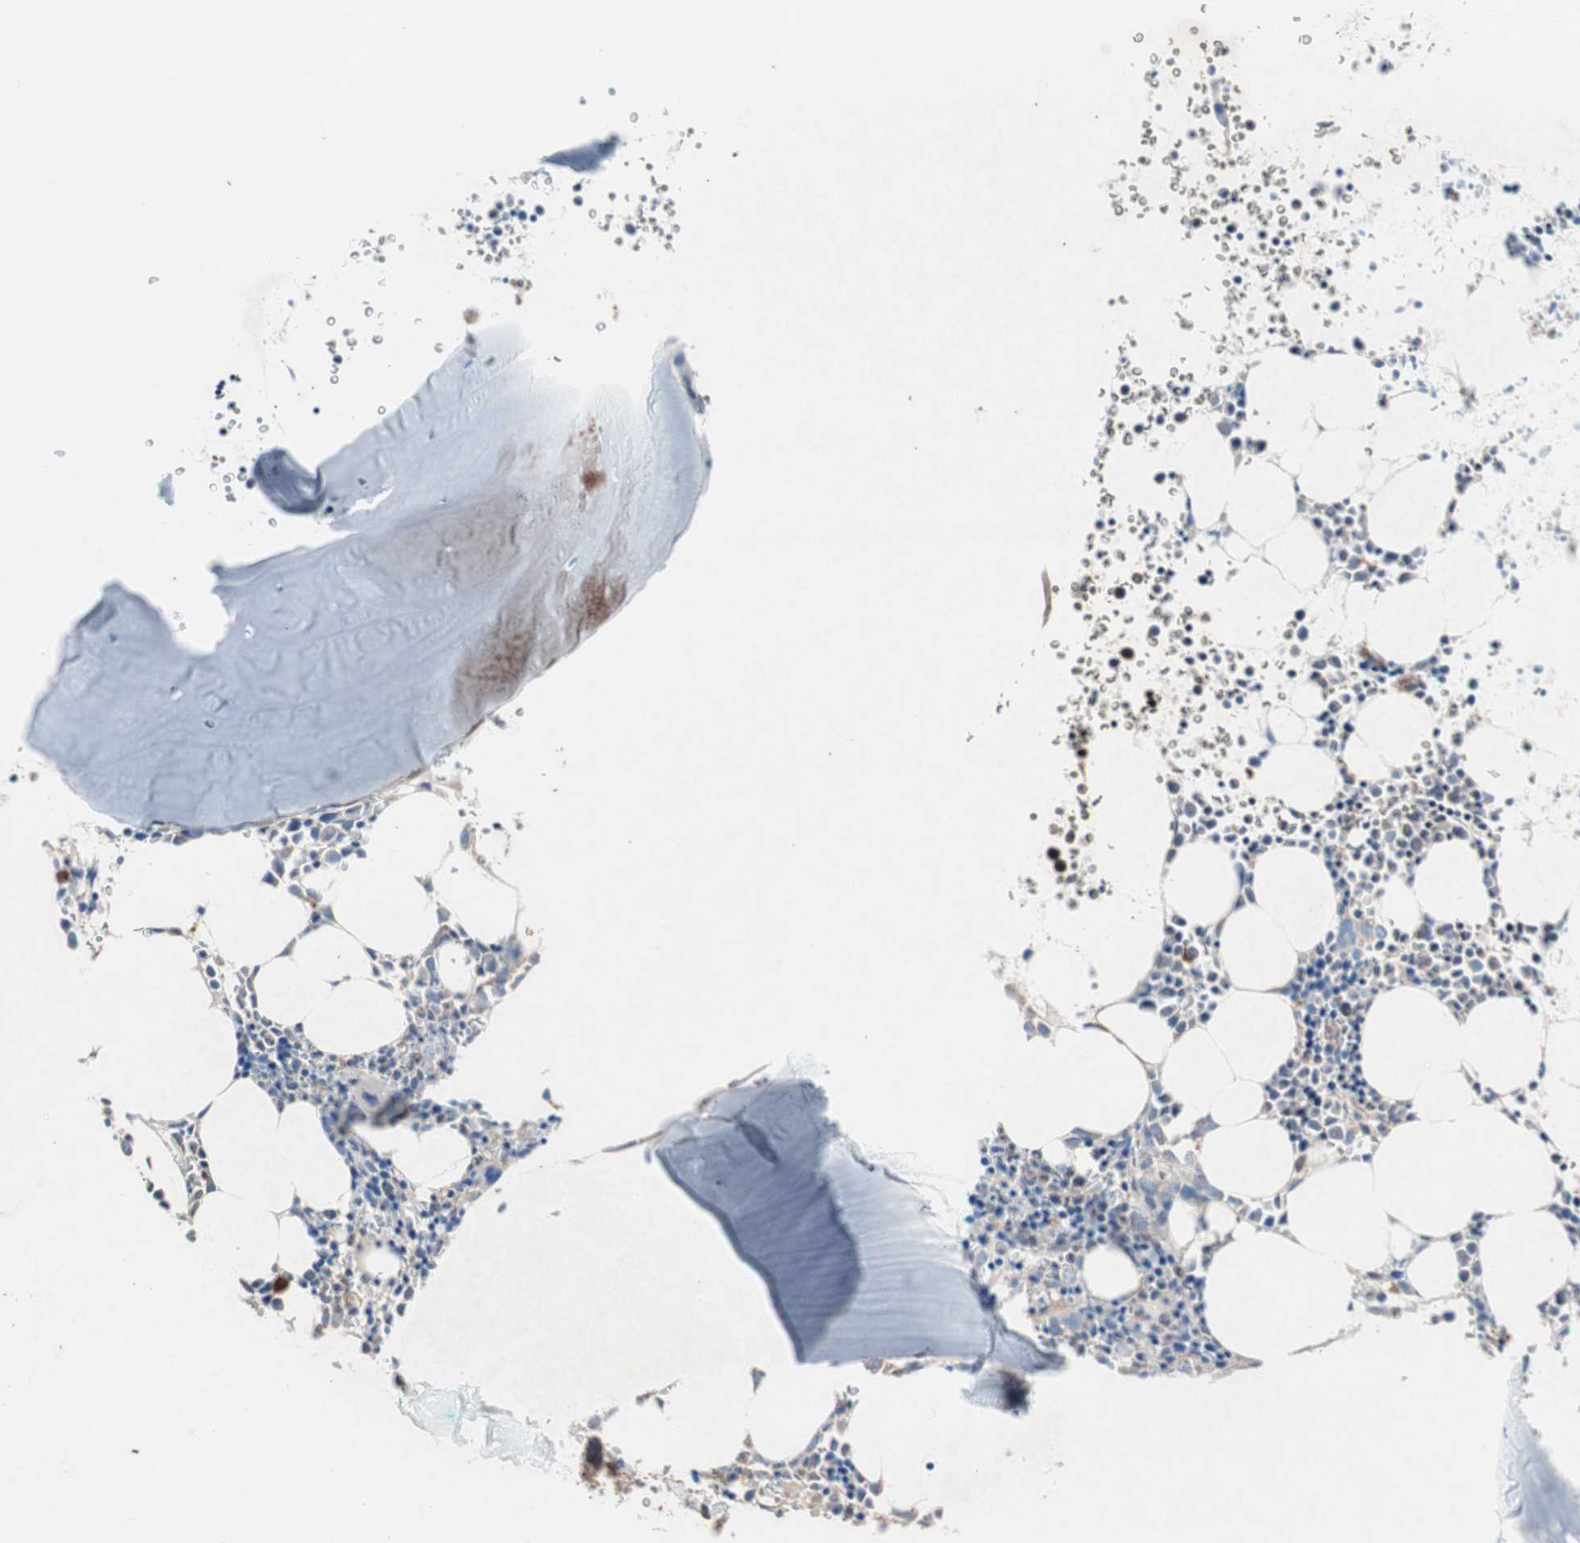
{"staining": {"intensity": "negative", "quantity": "none", "location": "none"}, "tissue": "bone marrow", "cell_type": "Hematopoietic cells", "image_type": "normal", "snomed": [{"axis": "morphology", "description": "Normal tissue, NOS"}, {"axis": "morphology", "description": "Inflammation, NOS"}, {"axis": "topography", "description": "Bone marrow"}], "caption": "This is a histopathology image of immunohistochemistry staining of normal bone marrow, which shows no expression in hematopoietic cells.", "gene": "ATG7", "patient": {"sex": "female", "age": 17}}